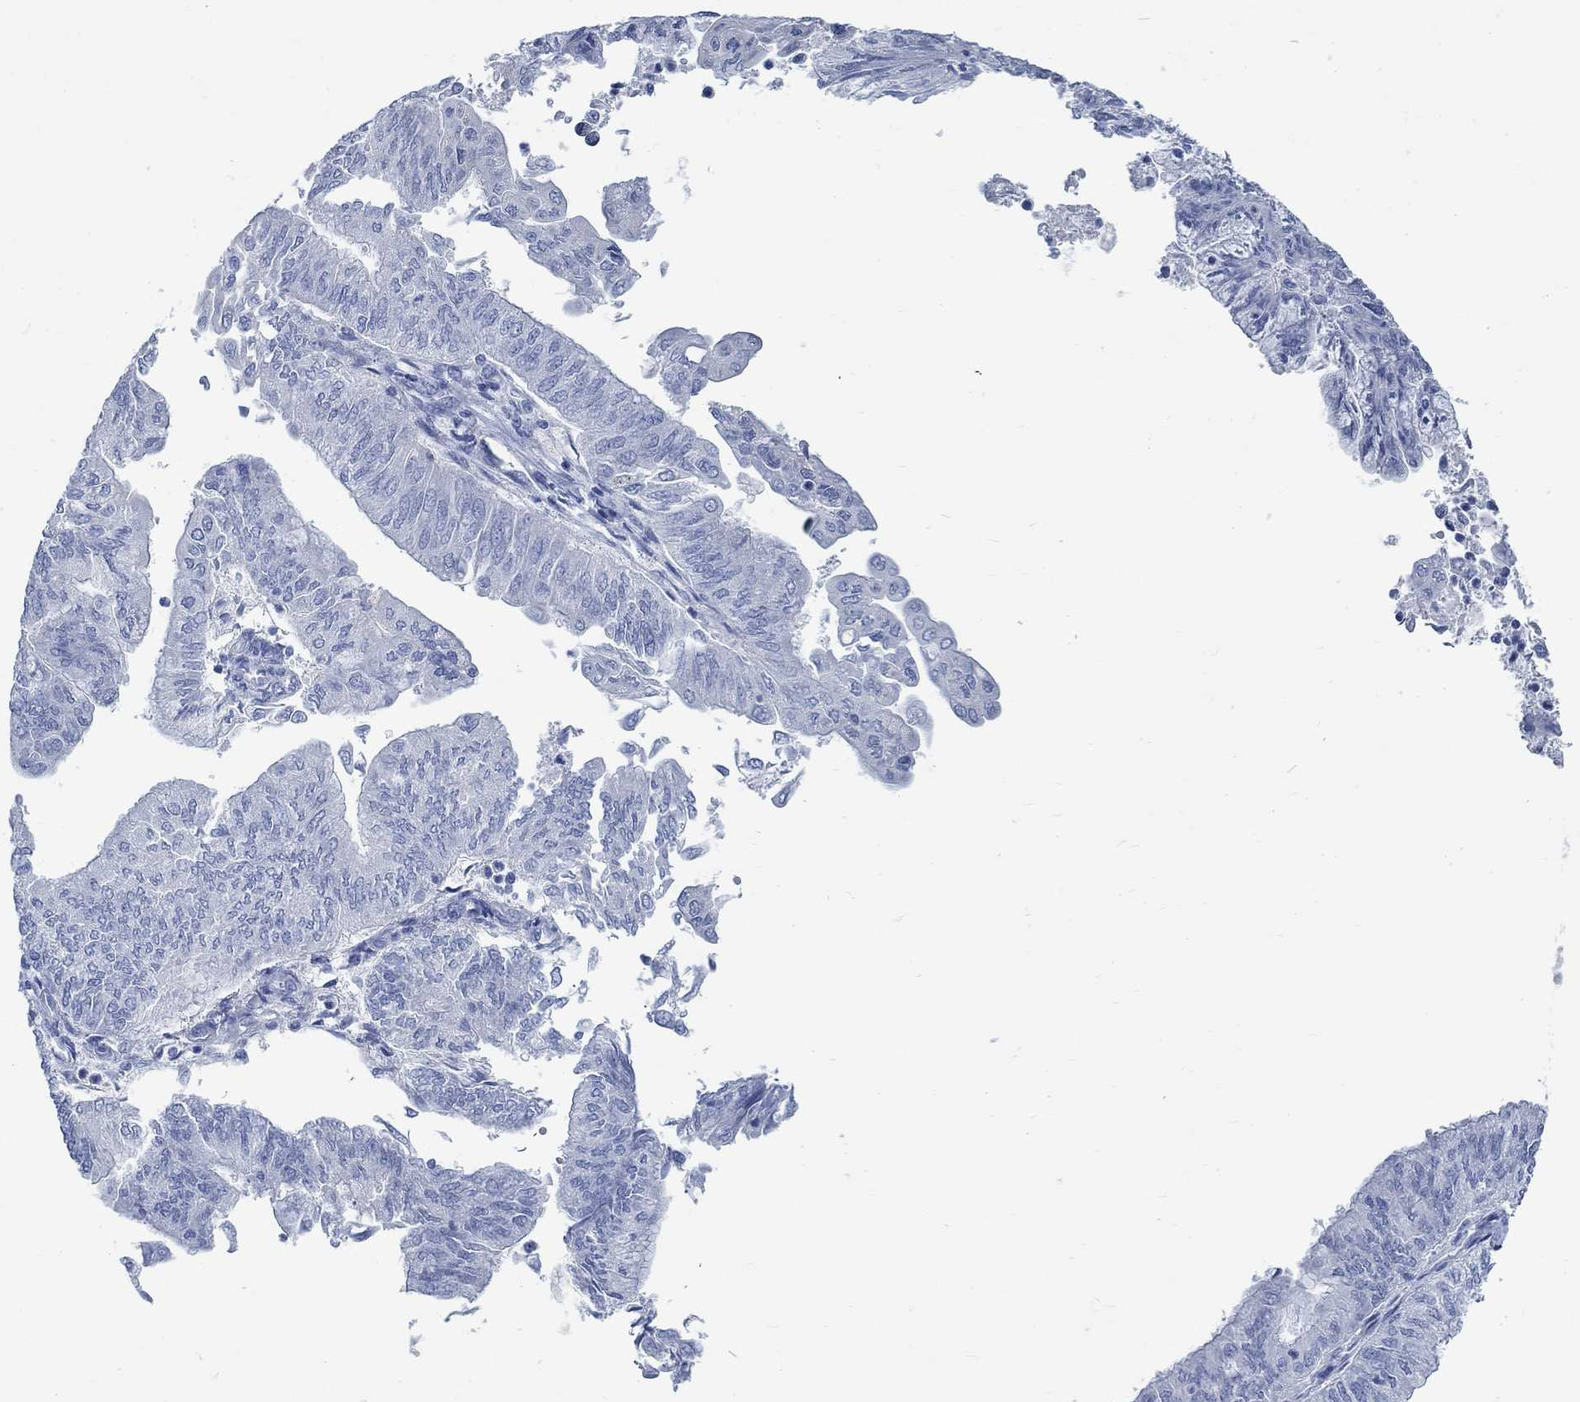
{"staining": {"intensity": "negative", "quantity": "none", "location": "none"}, "tissue": "endometrial cancer", "cell_type": "Tumor cells", "image_type": "cancer", "snomed": [{"axis": "morphology", "description": "Adenocarcinoma, NOS"}, {"axis": "topography", "description": "Endometrium"}], "caption": "Immunohistochemistry image of neoplastic tissue: endometrial adenocarcinoma stained with DAB (3,3'-diaminobenzidine) displays no significant protein positivity in tumor cells.", "gene": "RBM20", "patient": {"sex": "female", "age": 59}}